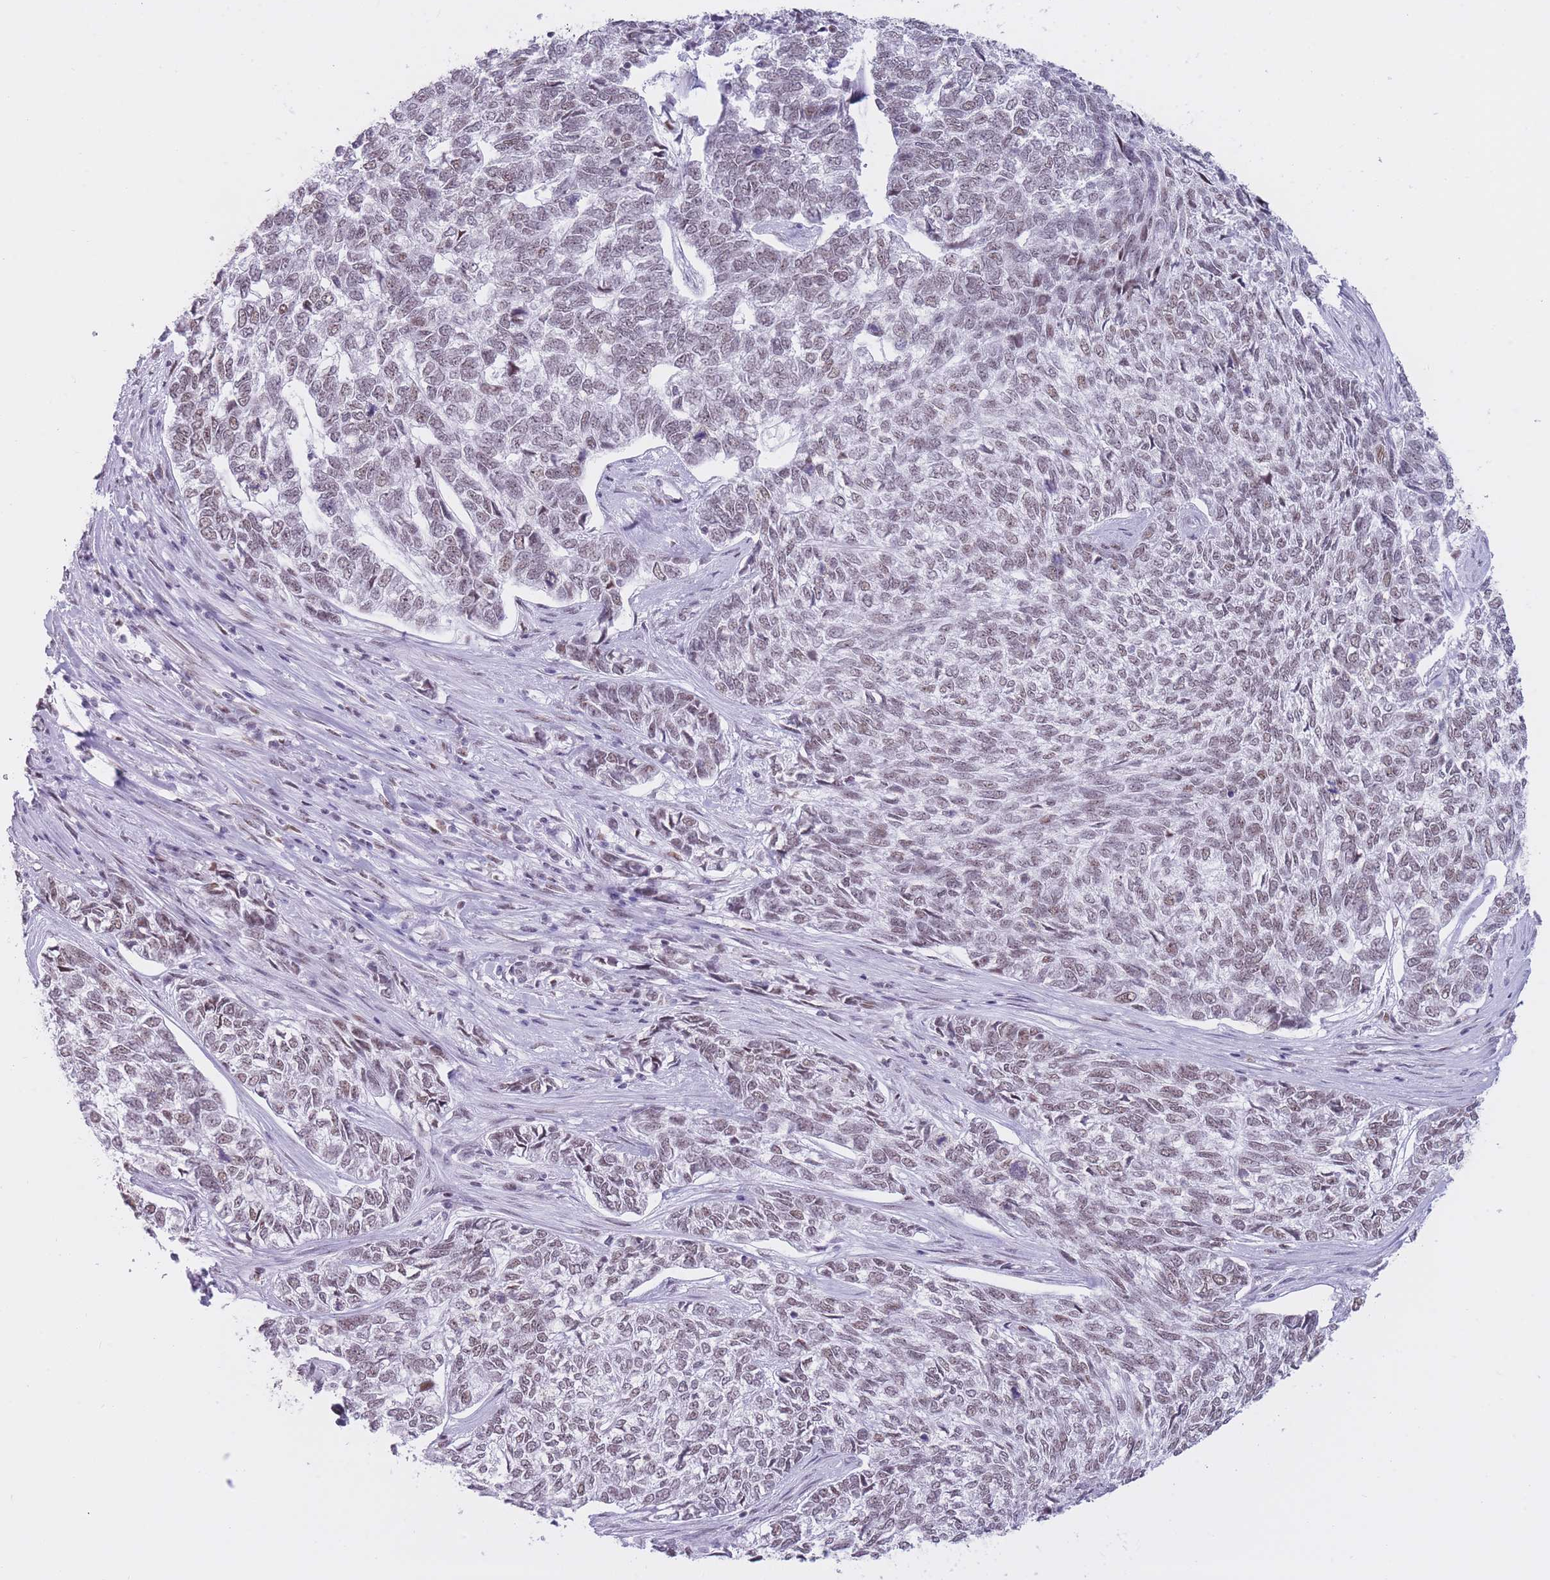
{"staining": {"intensity": "weak", "quantity": "25%-75%", "location": "nuclear"}, "tissue": "skin cancer", "cell_type": "Tumor cells", "image_type": "cancer", "snomed": [{"axis": "morphology", "description": "Basal cell carcinoma"}, {"axis": "topography", "description": "Skin"}], "caption": "Weak nuclear protein positivity is identified in approximately 25%-75% of tumor cells in skin cancer (basal cell carcinoma).", "gene": "HNRNPUL1", "patient": {"sex": "female", "age": 65}}